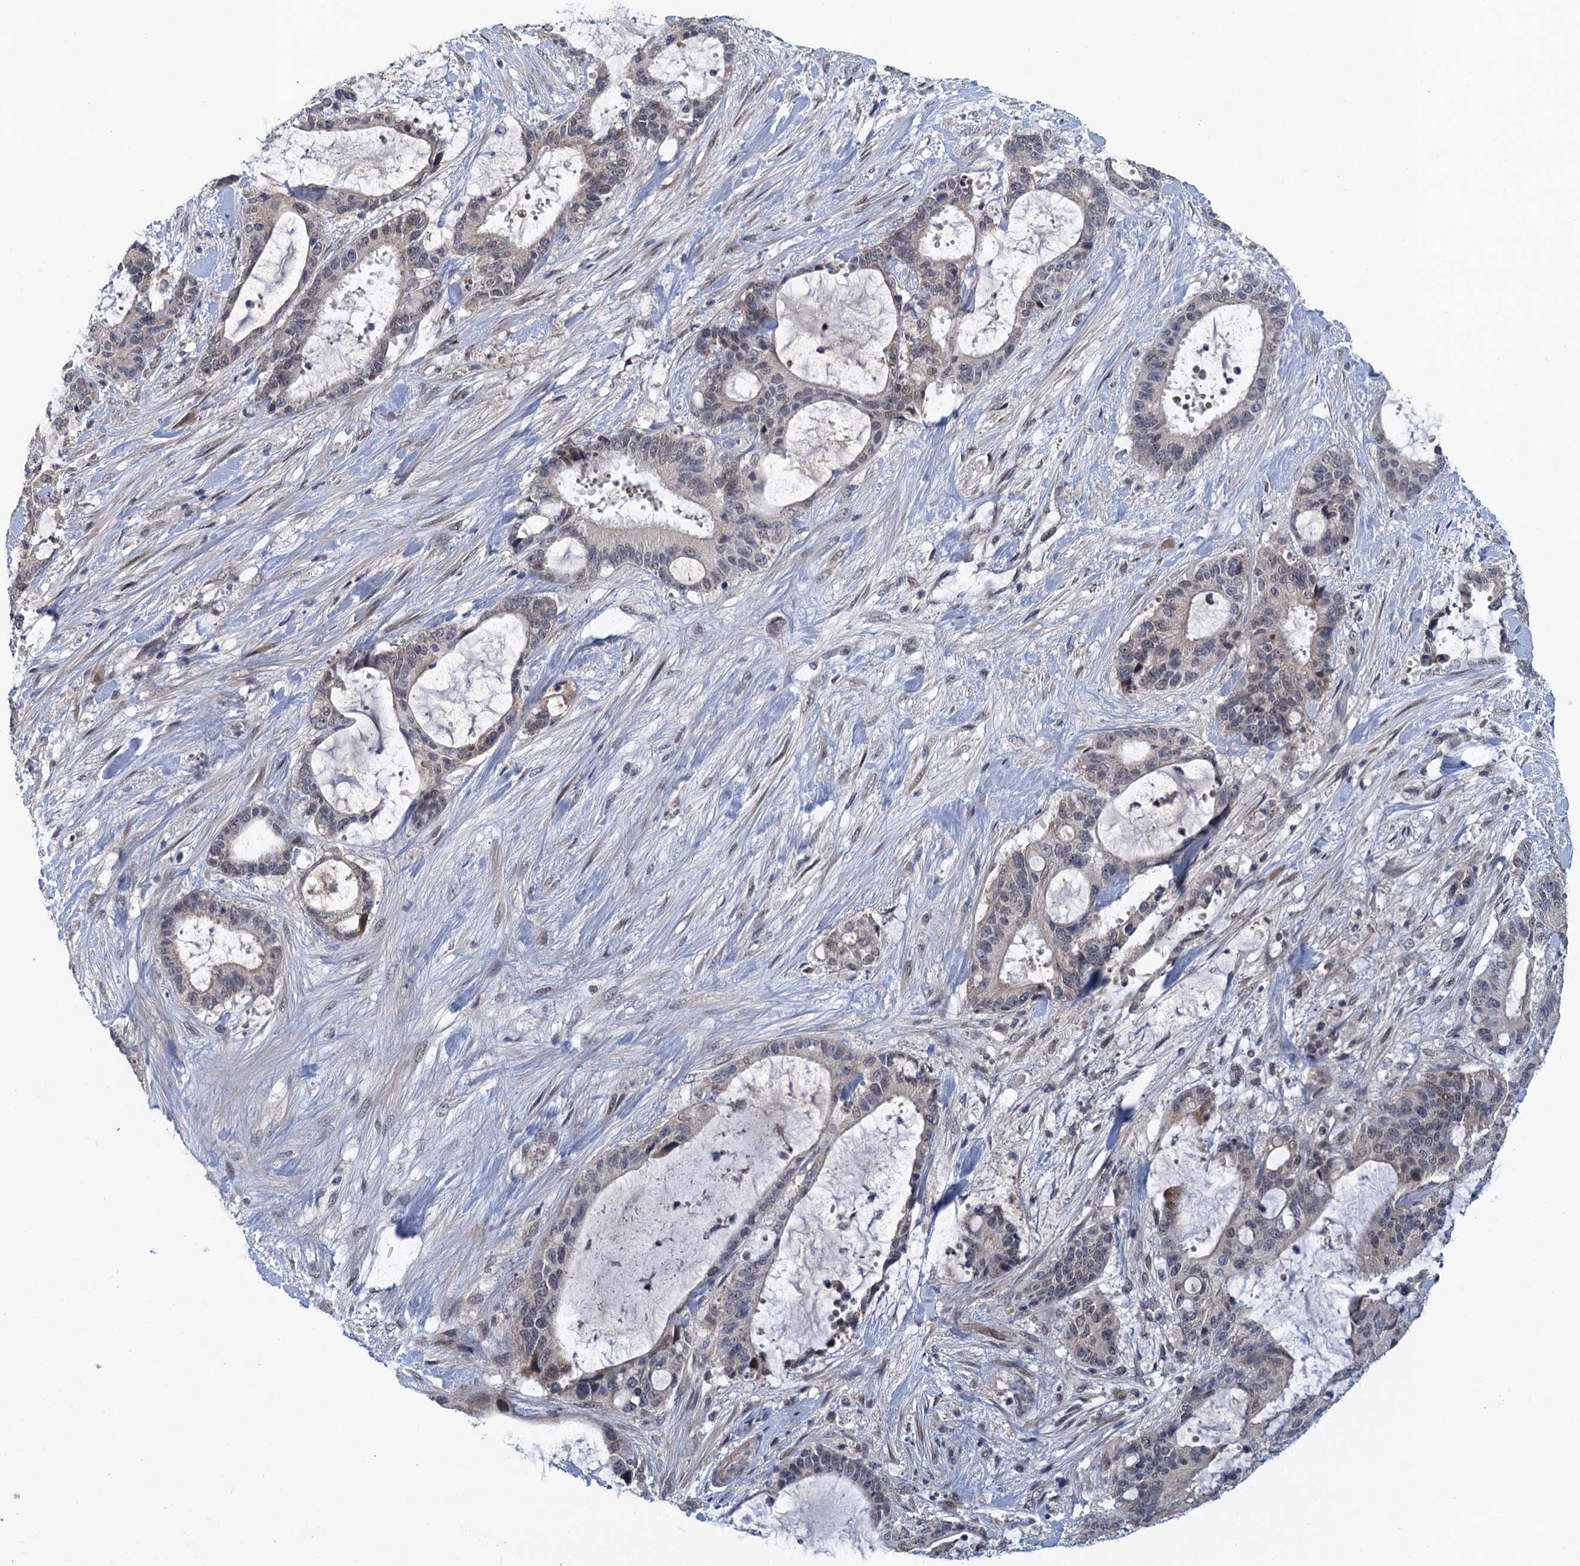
{"staining": {"intensity": "weak", "quantity": "<25%", "location": "nuclear"}, "tissue": "liver cancer", "cell_type": "Tumor cells", "image_type": "cancer", "snomed": [{"axis": "morphology", "description": "Normal tissue, NOS"}, {"axis": "morphology", "description": "Cholangiocarcinoma"}, {"axis": "topography", "description": "Liver"}, {"axis": "topography", "description": "Peripheral nerve tissue"}], "caption": "Image shows no protein positivity in tumor cells of cholangiocarcinoma (liver) tissue.", "gene": "MDM1", "patient": {"sex": "female", "age": 73}}